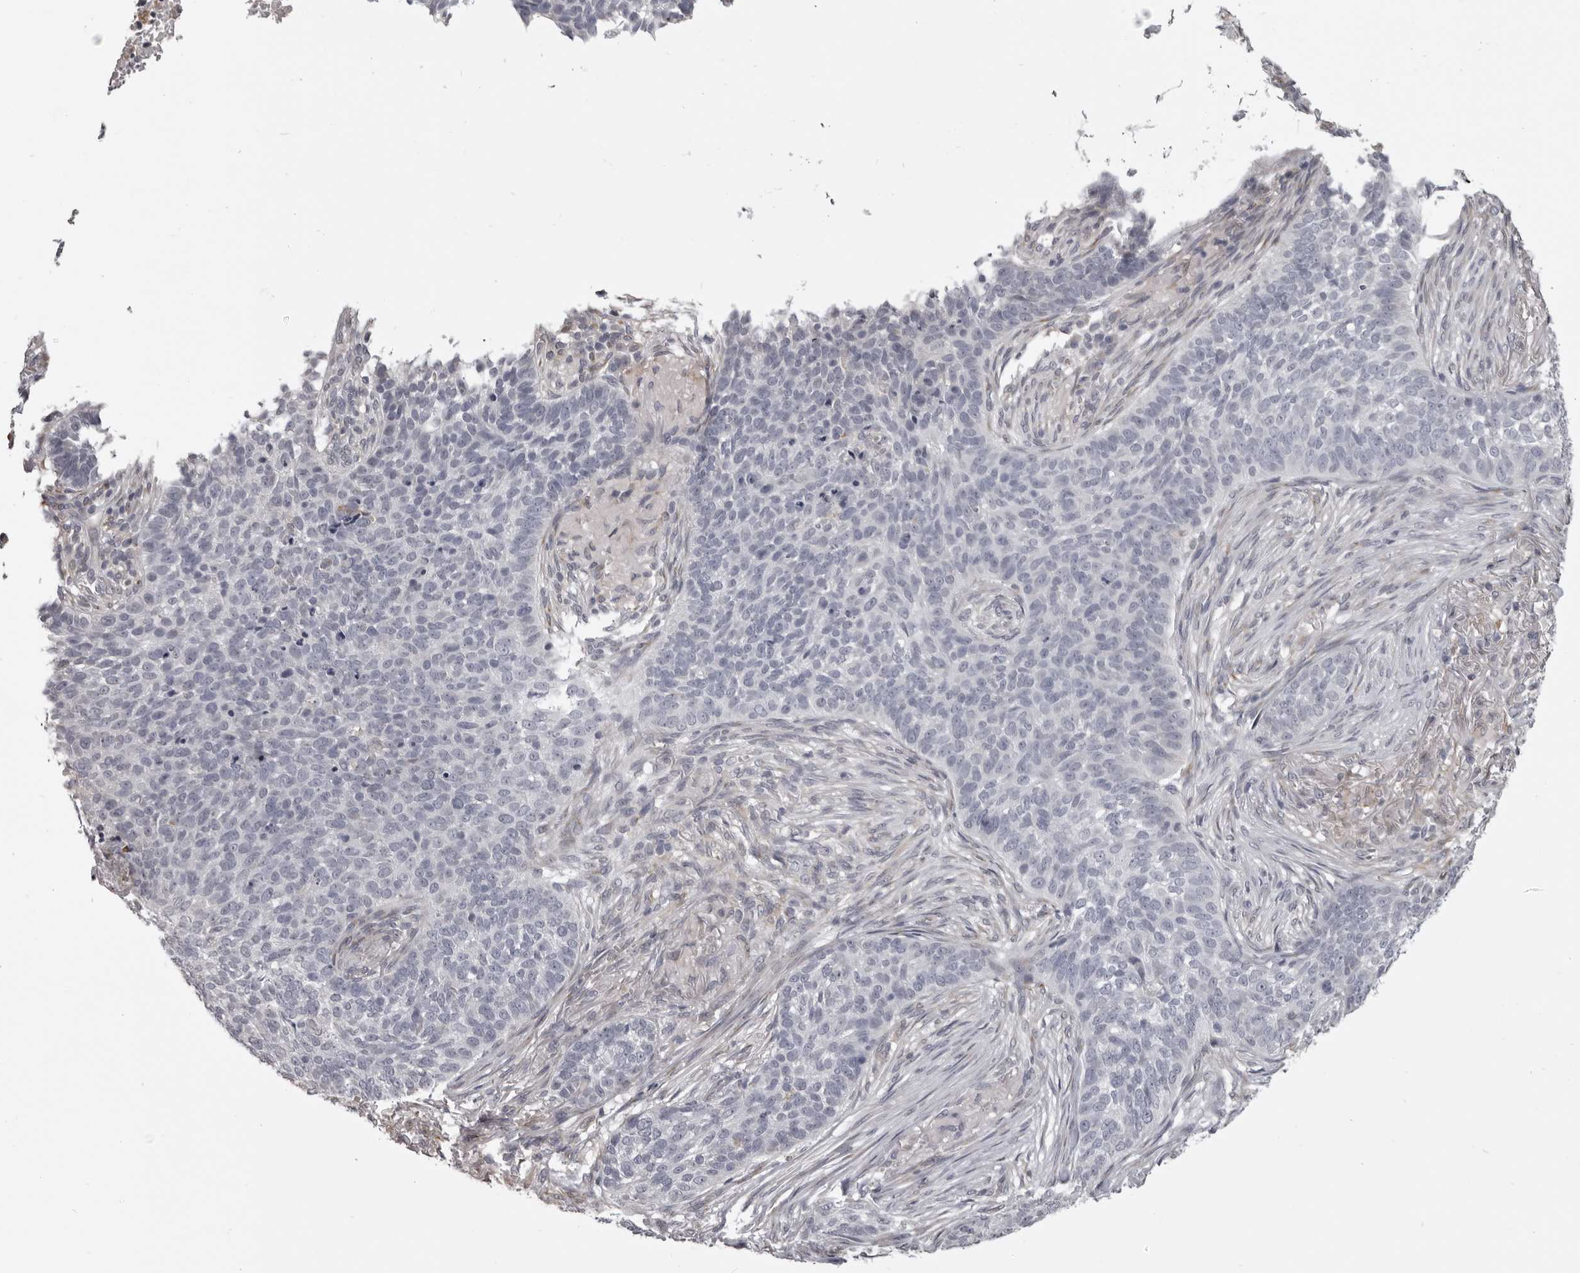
{"staining": {"intensity": "negative", "quantity": "none", "location": "none"}, "tissue": "skin cancer", "cell_type": "Tumor cells", "image_type": "cancer", "snomed": [{"axis": "morphology", "description": "Basal cell carcinoma"}, {"axis": "topography", "description": "Skin"}], "caption": "Immunohistochemistry micrograph of neoplastic tissue: basal cell carcinoma (skin) stained with DAB (3,3'-diaminobenzidine) demonstrates no significant protein positivity in tumor cells.", "gene": "NCEH1", "patient": {"sex": "male", "age": 85}}